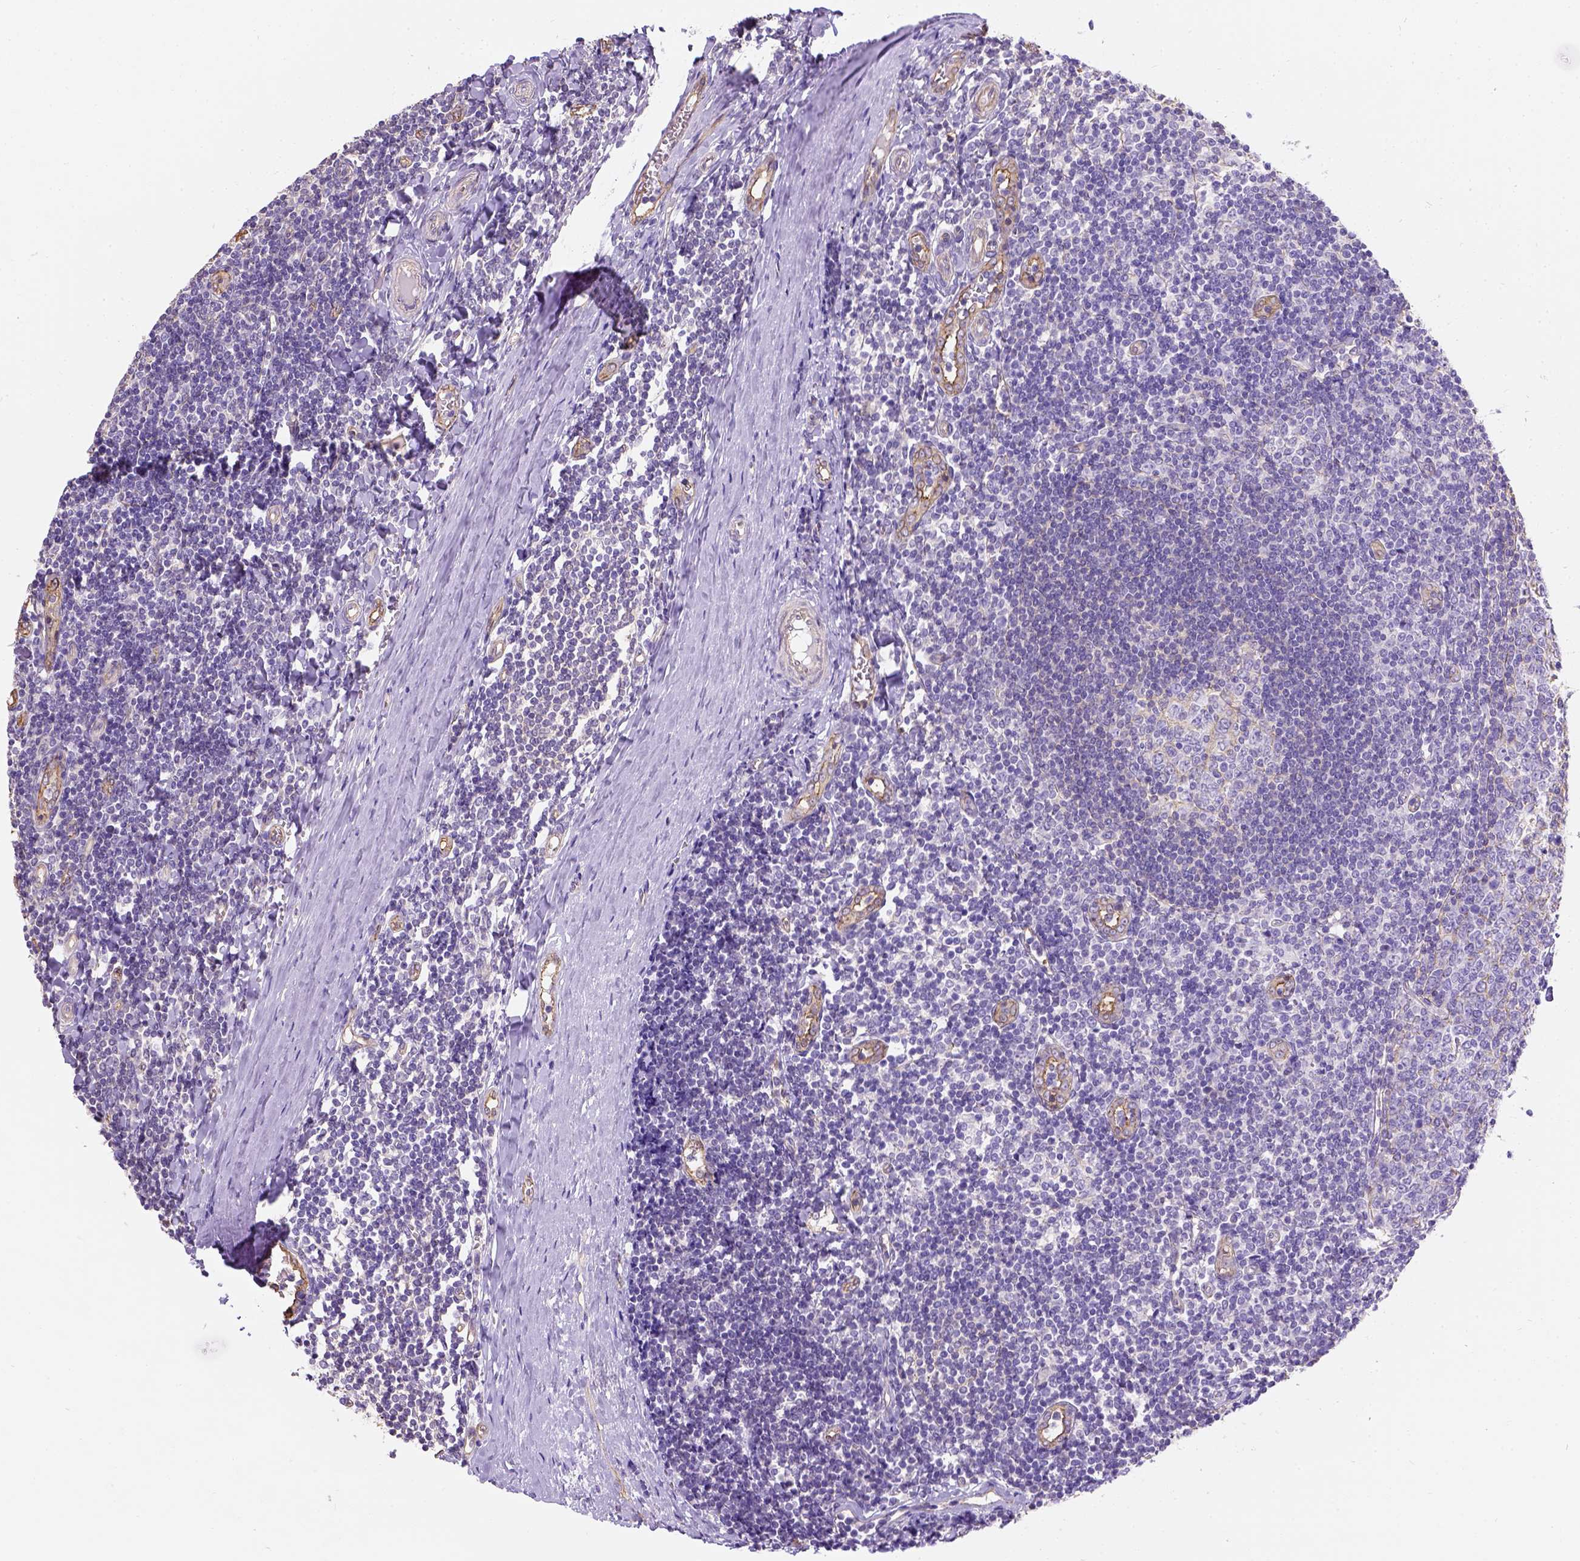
{"staining": {"intensity": "moderate", "quantity": "<25%", "location": "cytoplasmic/membranous"}, "tissue": "tonsil", "cell_type": "Germinal center cells", "image_type": "normal", "snomed": [{"axis": "morphology", "description": "Normal tissue, NOS"}, {"axis": "topography", "description": "Tonsil"}], "caption": "A brown stain highlights moderate cytoplasmic/membranous positivity of a protein in germinal center cells of unremarkable tonsil. The protein of interest is stained brown, and the nuclei are stained in blue (DAB IHC with brightfield microscopy, high magnification).", "gene": "PHF7", "patient": {"sex": "female", "age": 12}}